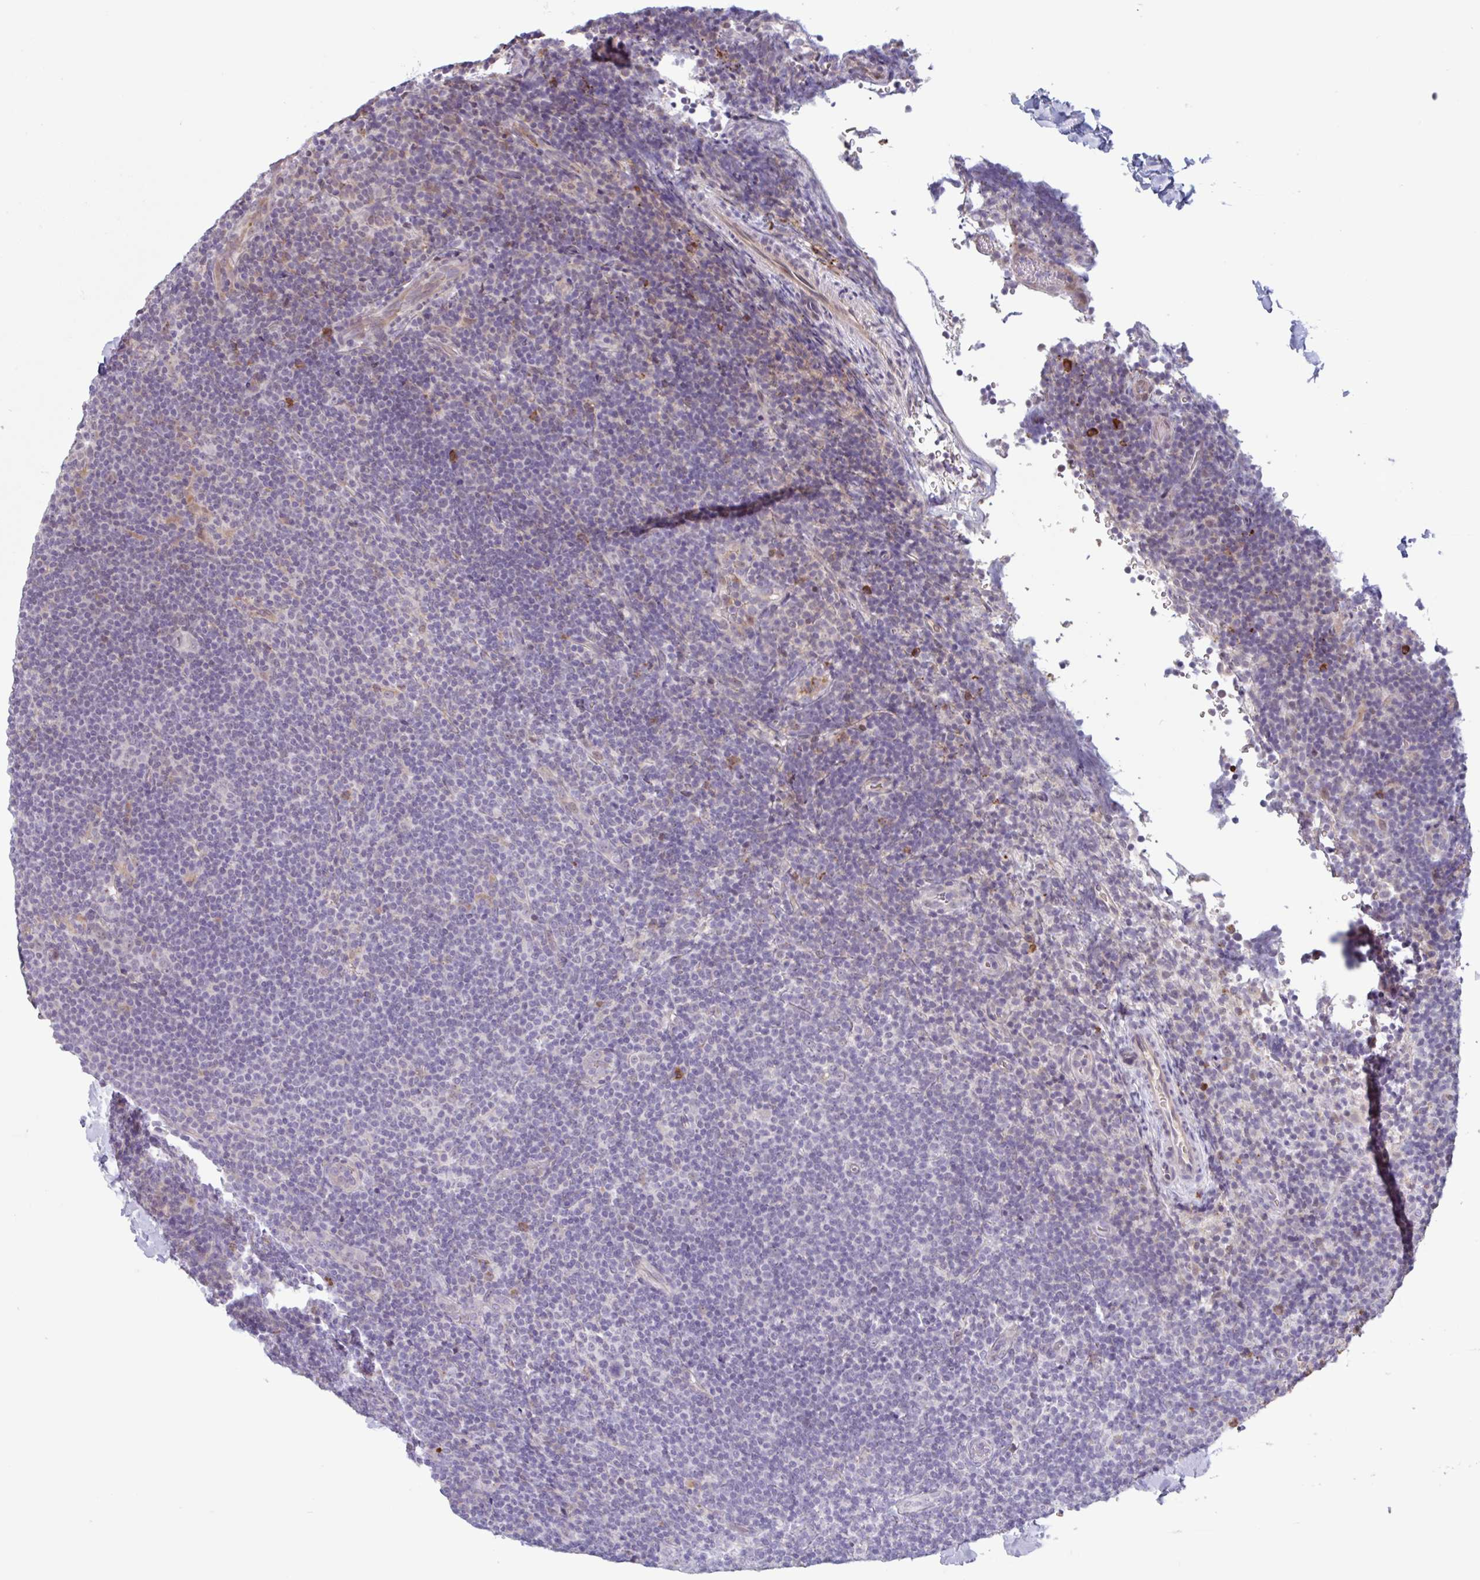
{"staining": {"intensity": "negative", "quantity": "none", "location": "none"}, "tissue": "lymphoma", "cell_type": "Tumor cells", "image_type": "cancer", "snomed": [{"axis": "morphology", "description": "Hodgkin's disease, NOS"}, {"axis": "topography", "description": "Lymph node"}], "caption": "Immunohistochemistry (IHC) of human Hodgkin's disease reveals no positivity in tumor cells.", "gene": "TAF1D", "patient": {"sex": "female", "age": 57}}